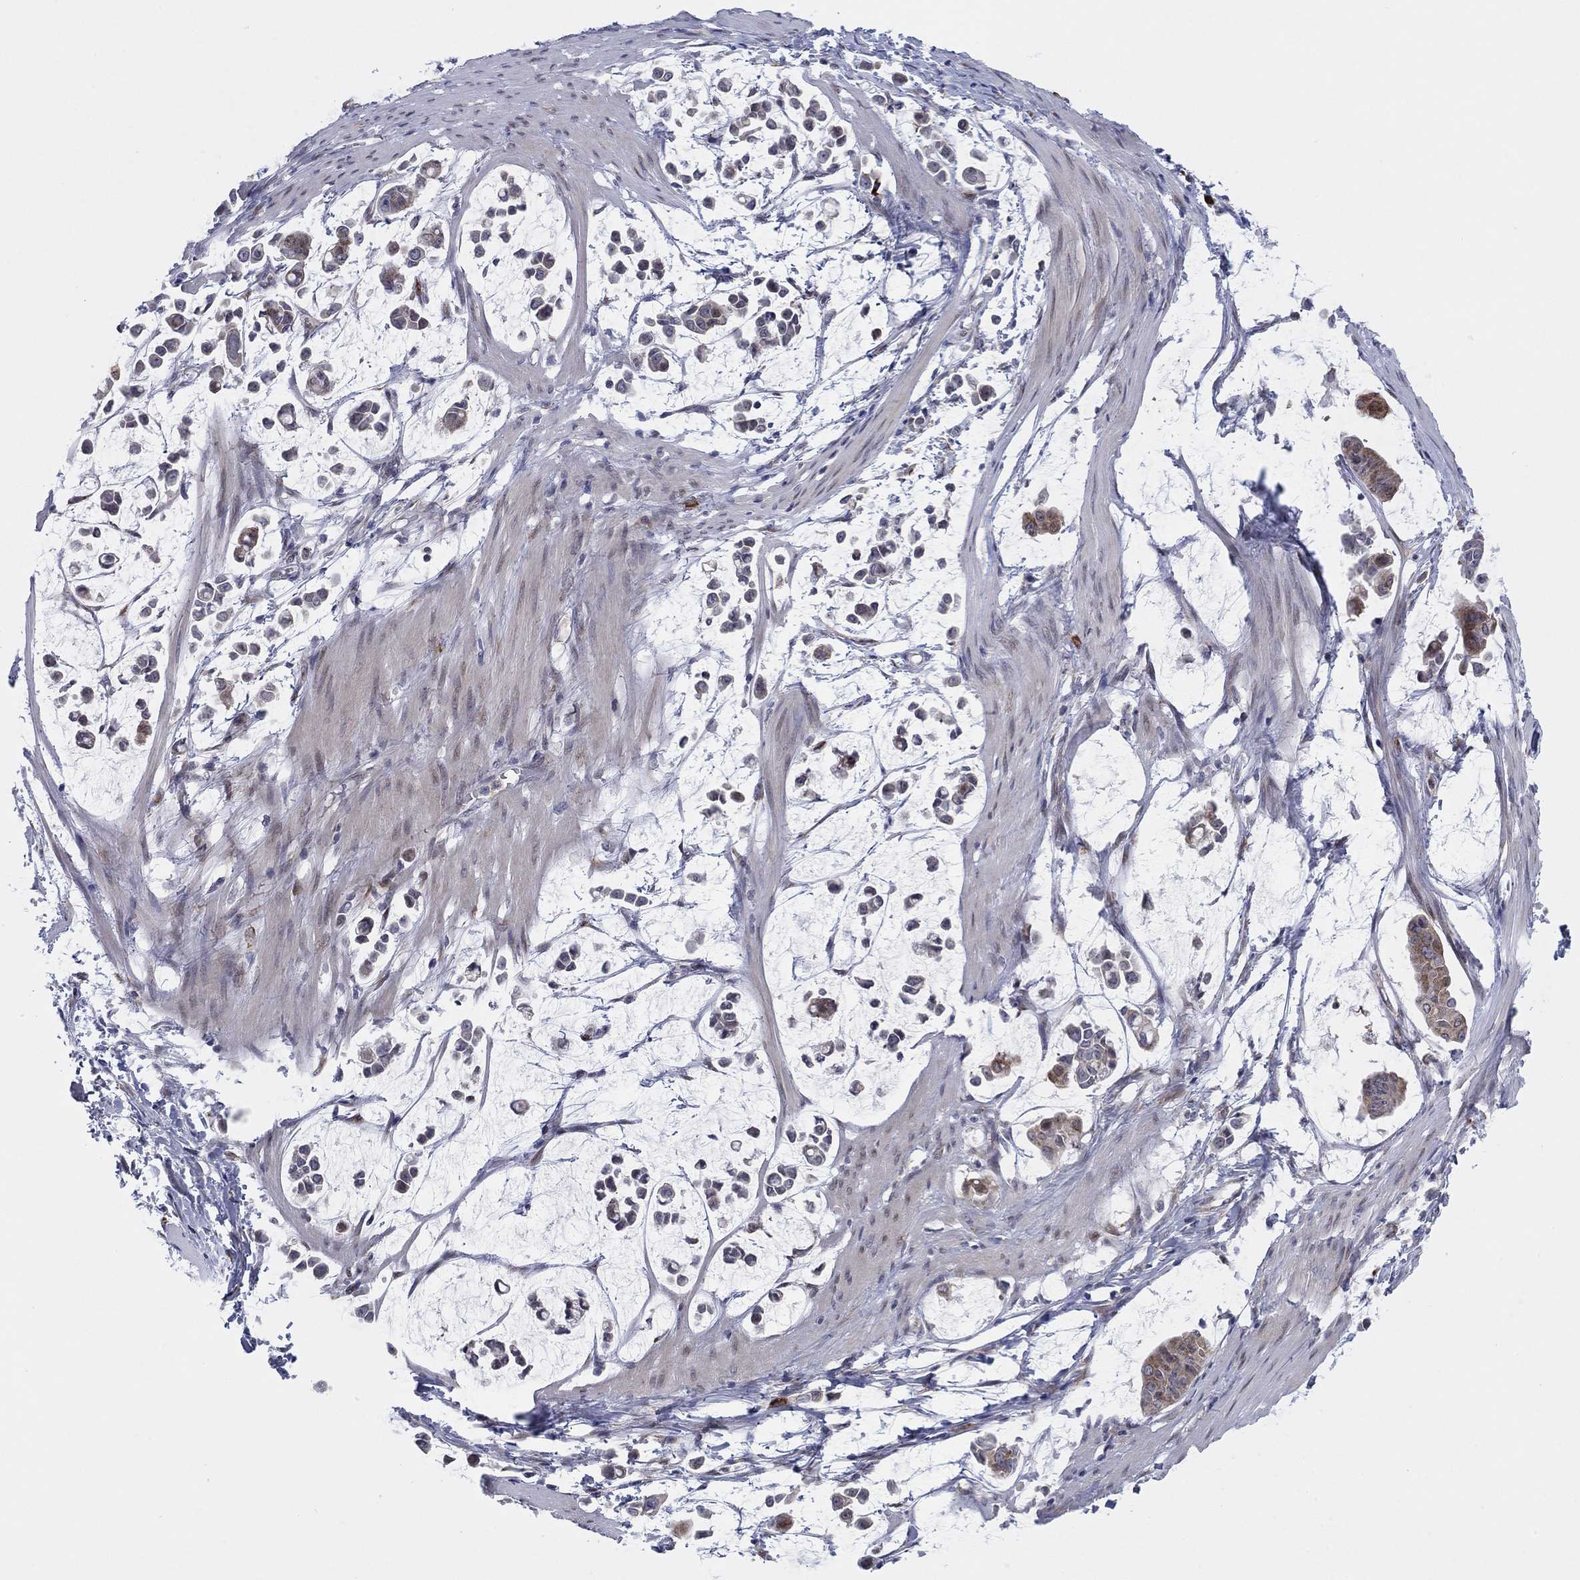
{"staining": {"intensity": "negative", "quantity": "none", "location": "none"}, "tissue": "stomach cancer", "cell_type": "Tumor cells", "image_type": "cancer", "snomed": [{"axis": "morphology", "description": "Adenocarcinoma, NOS"}, {"axis": "topography", "description": "Stomach"}], "caption": "There is no significant staining in tumor cells of adenocarcinoma (stomach). (DAB (3,3'-diaminobenzidine) immunohistochemistry (IHC) visualized using brightfield microscopy, high magnification).", "gene": "TTC21B", "patient": {"sex": "male", "age": 82}}